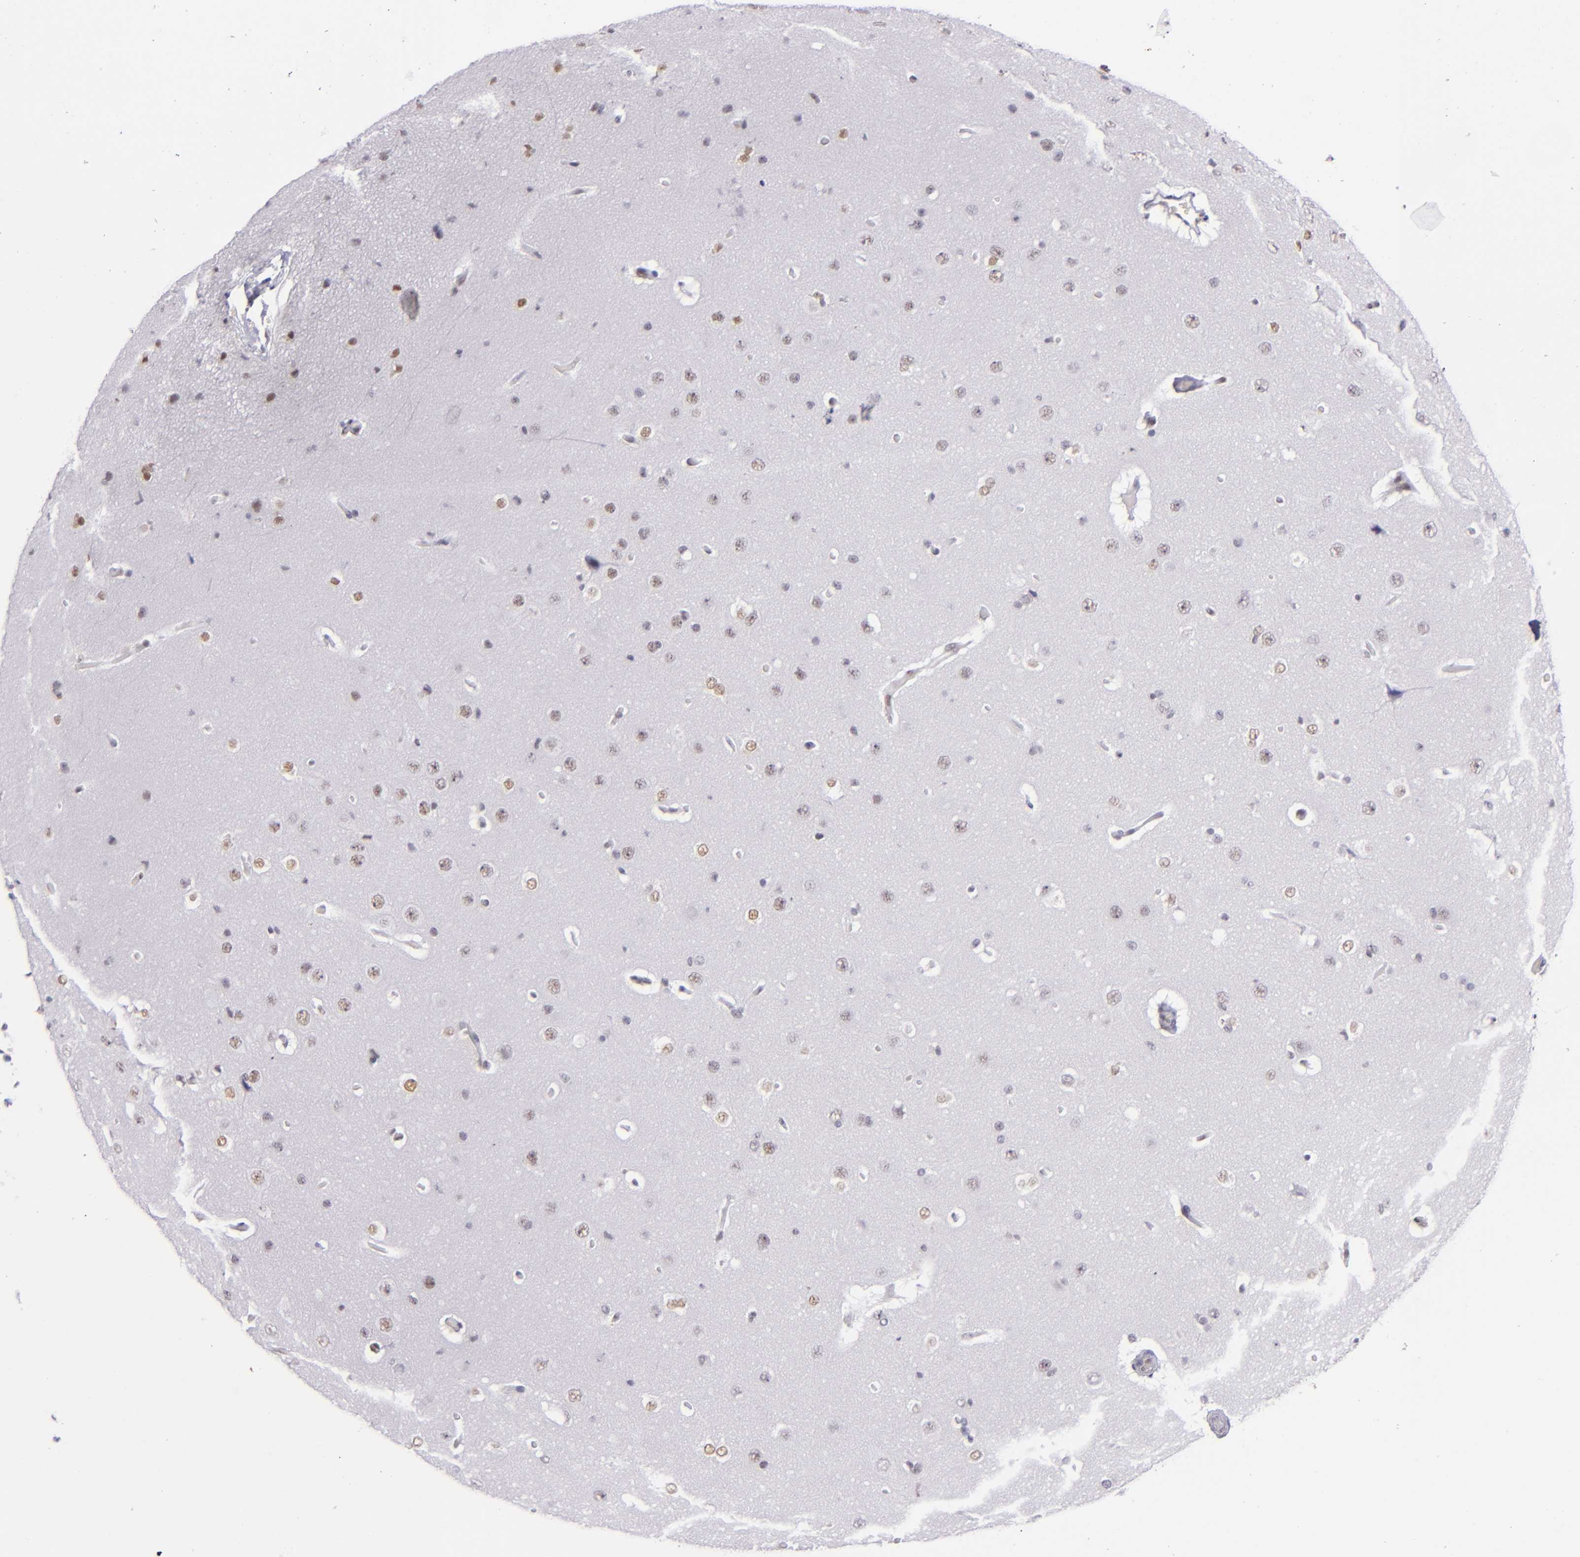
{"staining": {"intensity": "moderate", "quantity": "25%-75%", "location": "nuclear"}, "tissue": "cerebral cortex", "cell_type": "Endothelial cells", "image_type": "normal", "snomed": [{"axis": "morphology", "description": "Normal tissue, NOS"}, {"axis": "topography", "description": "Cerebral cortex"}], "caption": "Approximately 25%-75% of endothelial cells in benign cerebral cortex display moderate nuclear protein expression as visualized by brown immunohistochemical staining.", "gene": "TOP3A", "patient": {"sex": "female", "age": 45}}